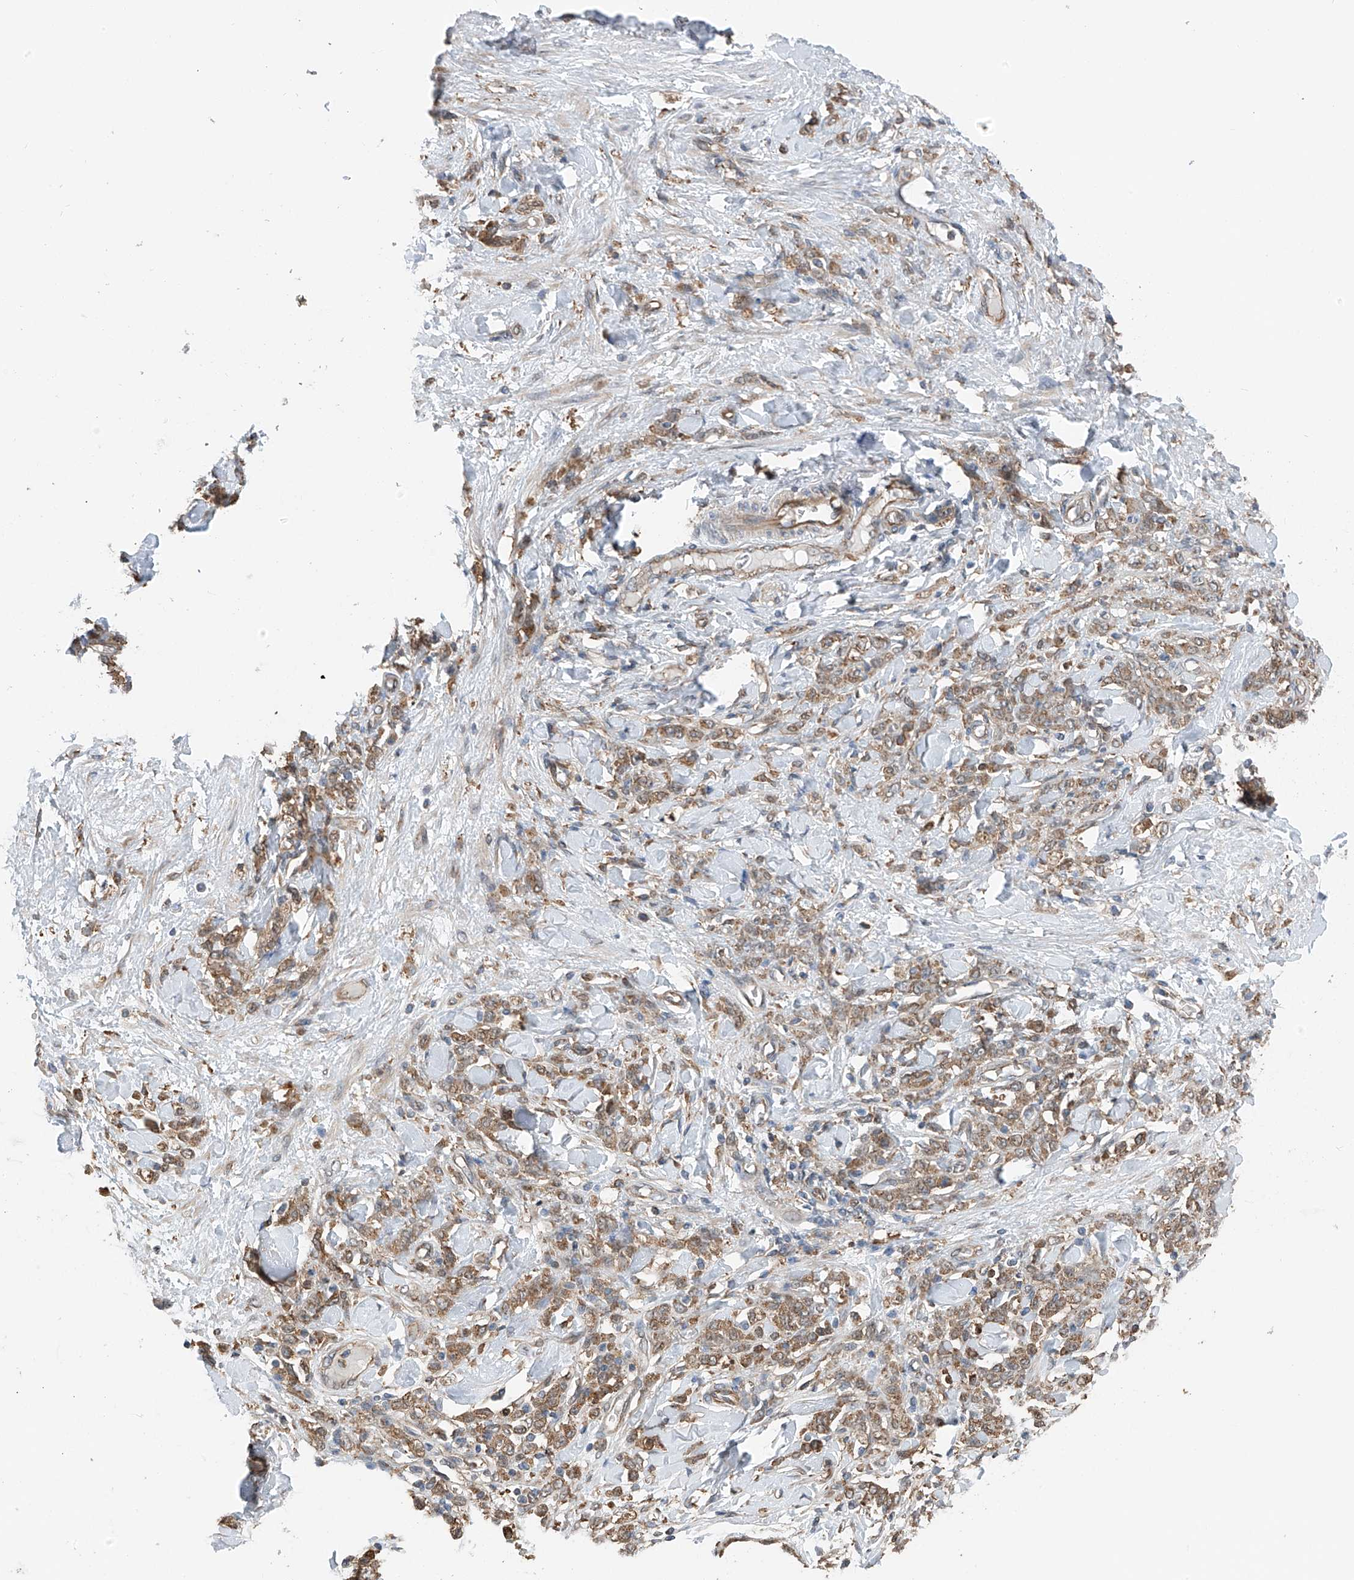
{"staining": {"intensity": "moderate", "quantity": ">75%", "location": "cytoplasmic/membranous"}, "tissue": "stomach cancer", "cell_type": "Tumor cells", "image_type": "cancer", "snomed": [{"axis": "morphology", "description": "Normal tissue, NOS"}, {"axis": "morphology", "description": "Adenocarcinoma, NOS"}, {"axis": "topography", "description": "Stomach"}], "caption": "The photomicrograph exhibits staining of stomach cancer, revealing moderate cytoplasmic/membranous protein staining (brown color) within tumor cells.", "gene": "ZNF189", "patient": {"sex": "male", "age": 82}}